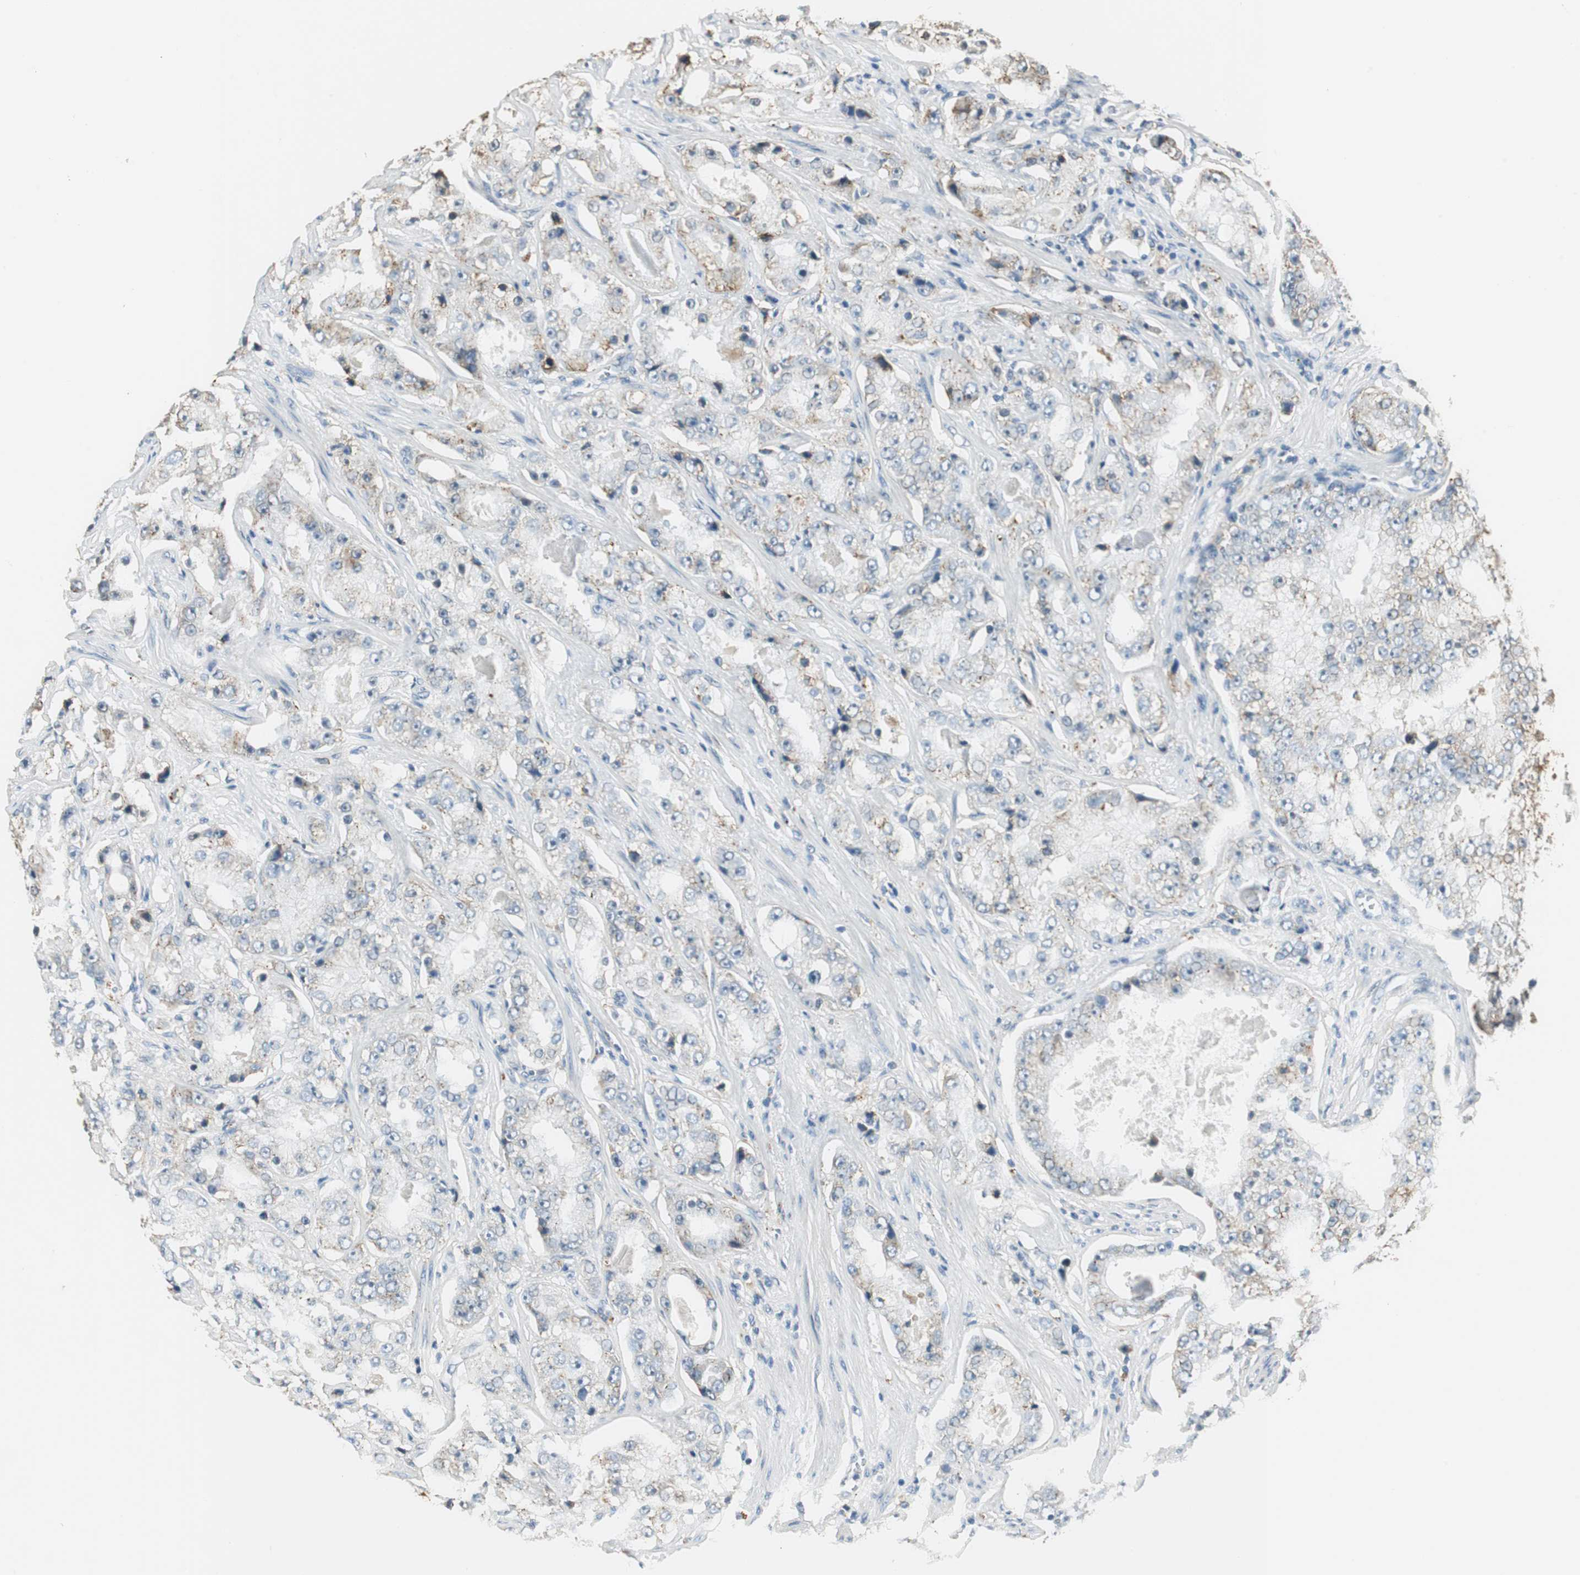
{"staining": {"intensity": "weak", "quantity": "<25%", "location": "cytoplasmic/membranous"}, "tissue": "prostate cancer", "cell_type": "Tumor cells", "image_type": "cancer", "snomed": [{"axis": "morphology", "description": "Adenocarcinoma, High grade"}, {"axis": "topography", "description": "Prostate"}], "caption": "Prostate cancer (adenocarcinoma (high-grade)) was stained to show a protein in brown. There is no significant positivity in tumor cells. Brightfield microscopy of immunohistochemistry stained with DAB (3,3'-diaminobenzidine) (brown) and hematoxylin (blue), captured at high magnification.", "gene": "NIT1", "patient": {"sex": "male", "age": 73}}